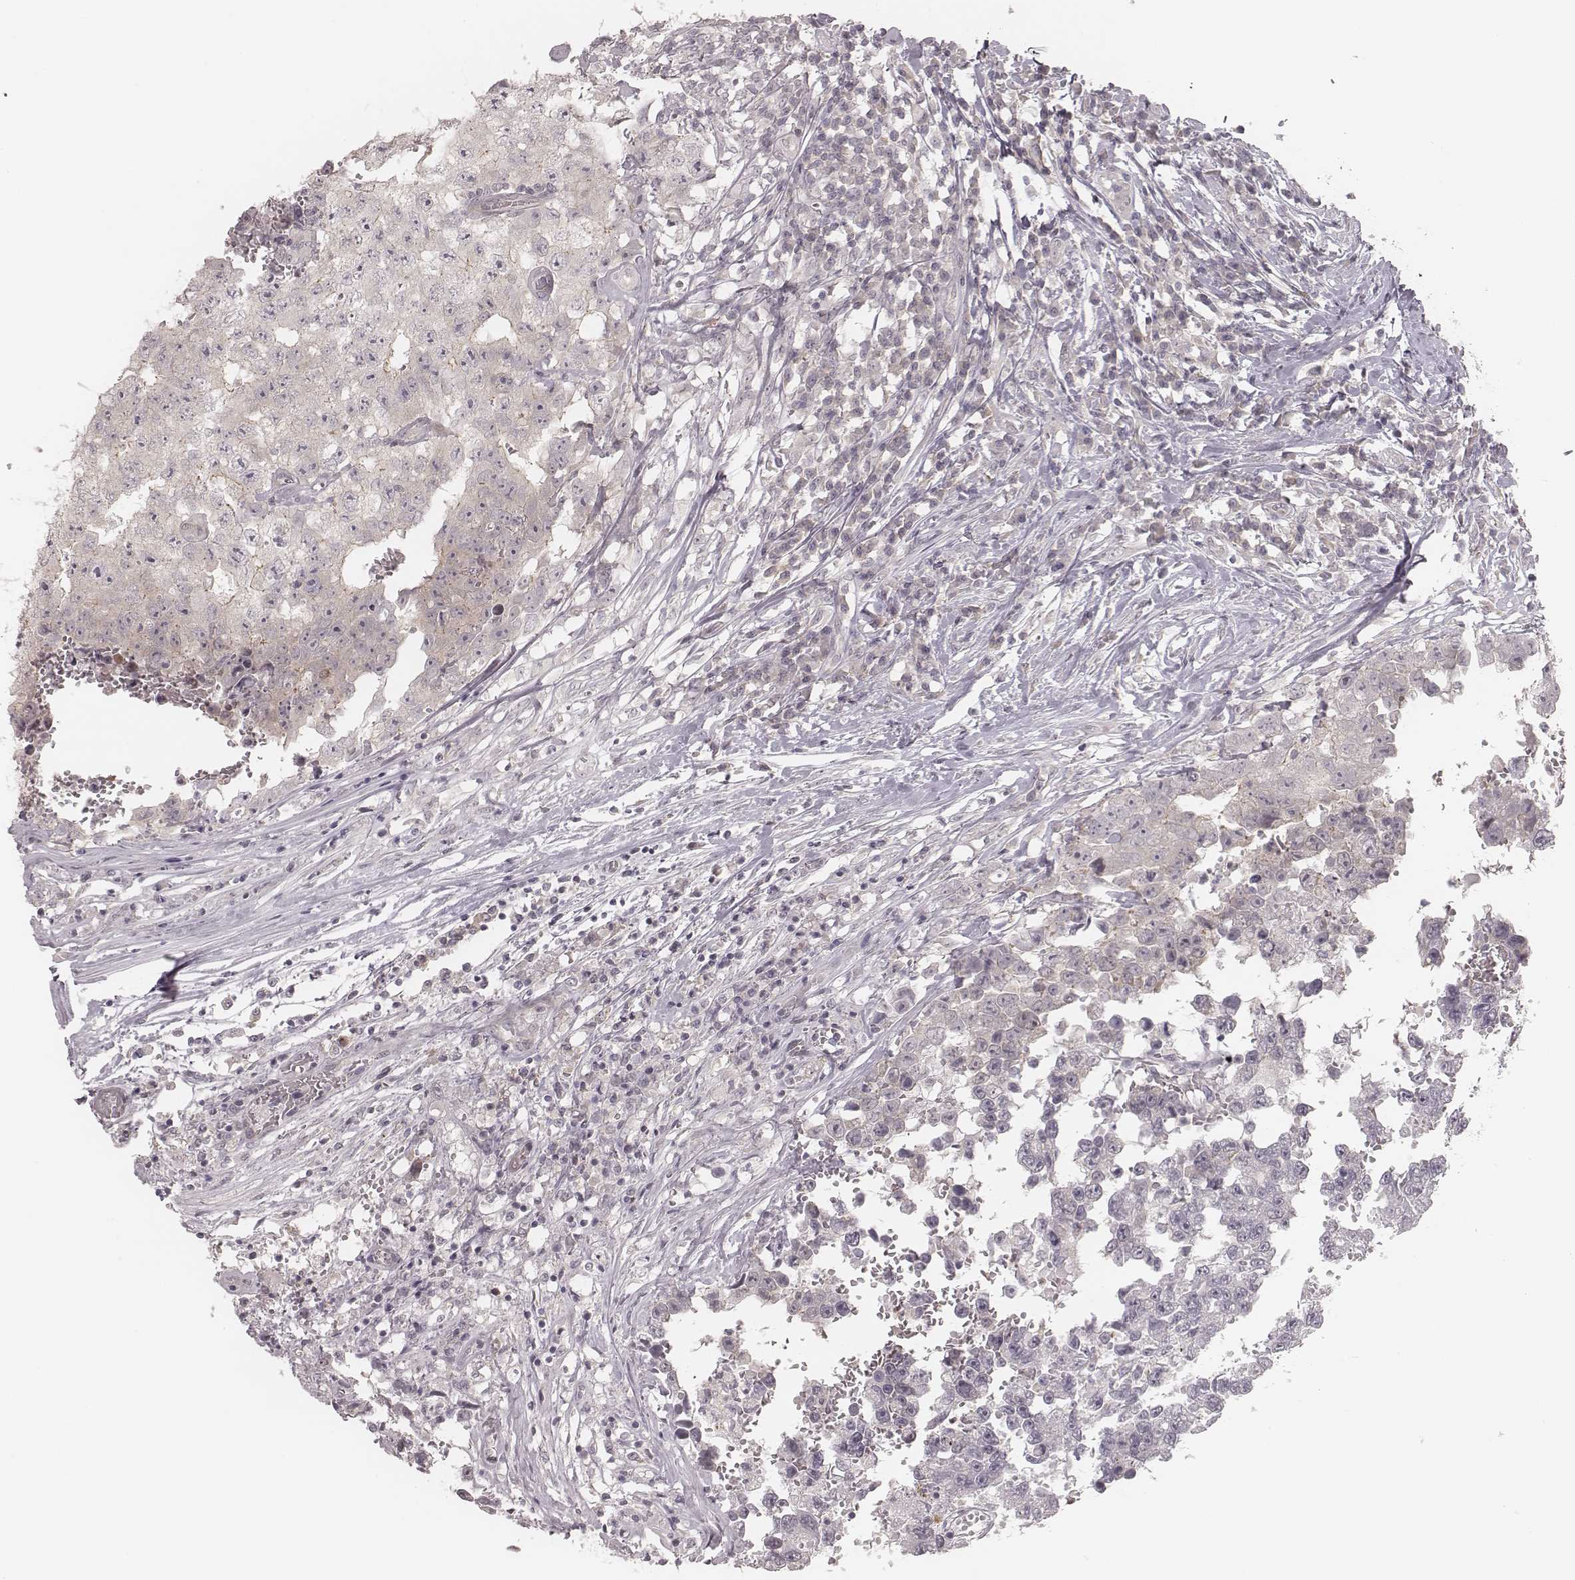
{"staining": {"intensity": "negative", "quantity": "none", "location": "none"}, "tissue": "testis cancer", "cell_type": "Tumor cells", "image_type": "cancer", "snomed": [{"axis": "morphology", "description": "Carcinoma, Embryonal, NOS"}, {"axis": "topography", "description": "Testis"}], "caption": "IHC of human testis embryonal carcinoma demonstrates no staining in tumor cells. (DAB (3,3'-diaminobenzidine) IHC visualized using brightfield microscopy, high magnification).", "gene": "ACACB", "patient": {"sex": "male", "age": 36}}